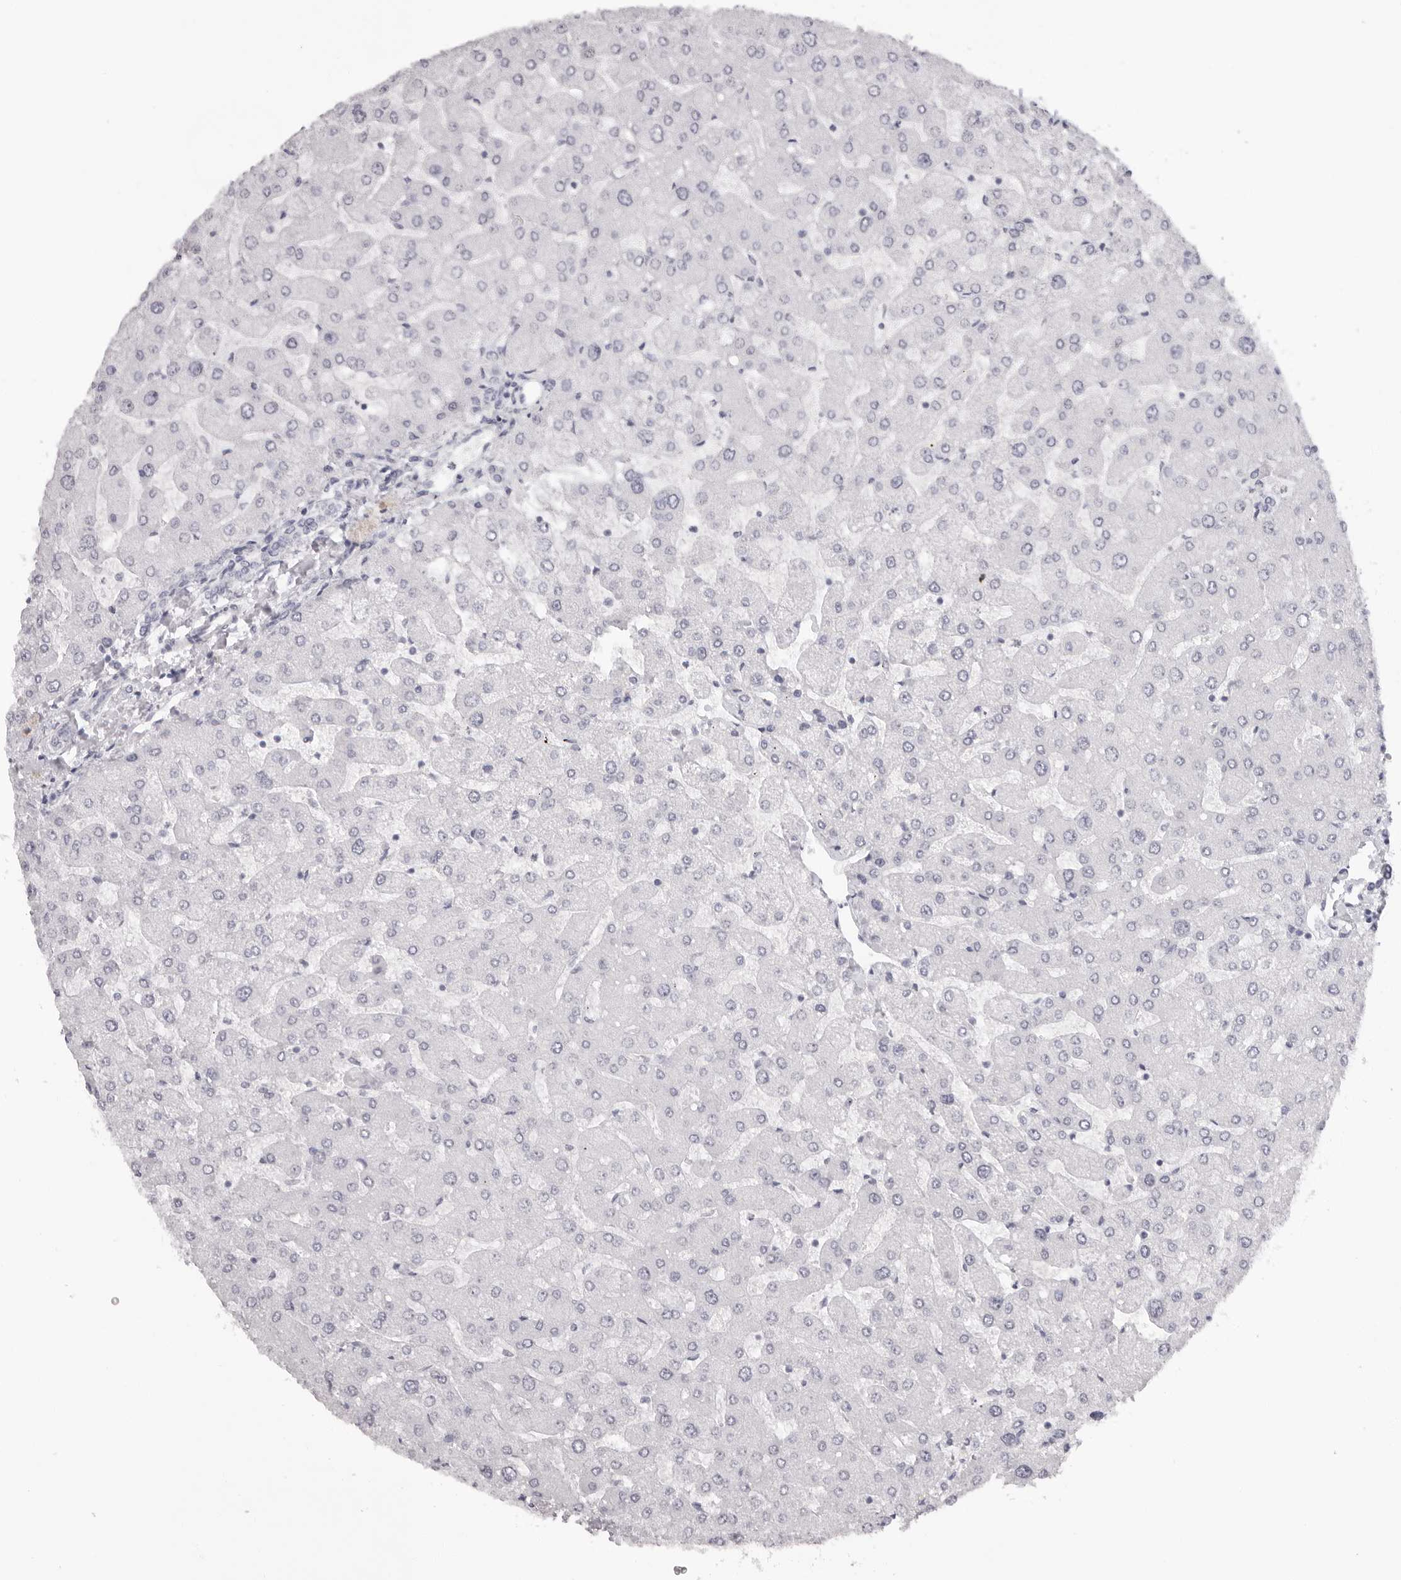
{"staining": {"intensity": "negative", "quantity": "none", "location": "none"}, "tissue": "liver", "cell_type": "Cholangiocytes", "image_type": "normal", "snomed": [{"axis": "morphology", "description": "Normal tissue, NOS"}, {"axis": "topography", "description": "Liver"}], "caption": "The IHC image has no significant positivity in cholangiocytes of liver. (DAB (3,3'-diaminobenzidine) IHC visualized using brightfield microscopy, high magnification).", "gene": "RHO", "patient": {"sex": "male", "age": 55}}